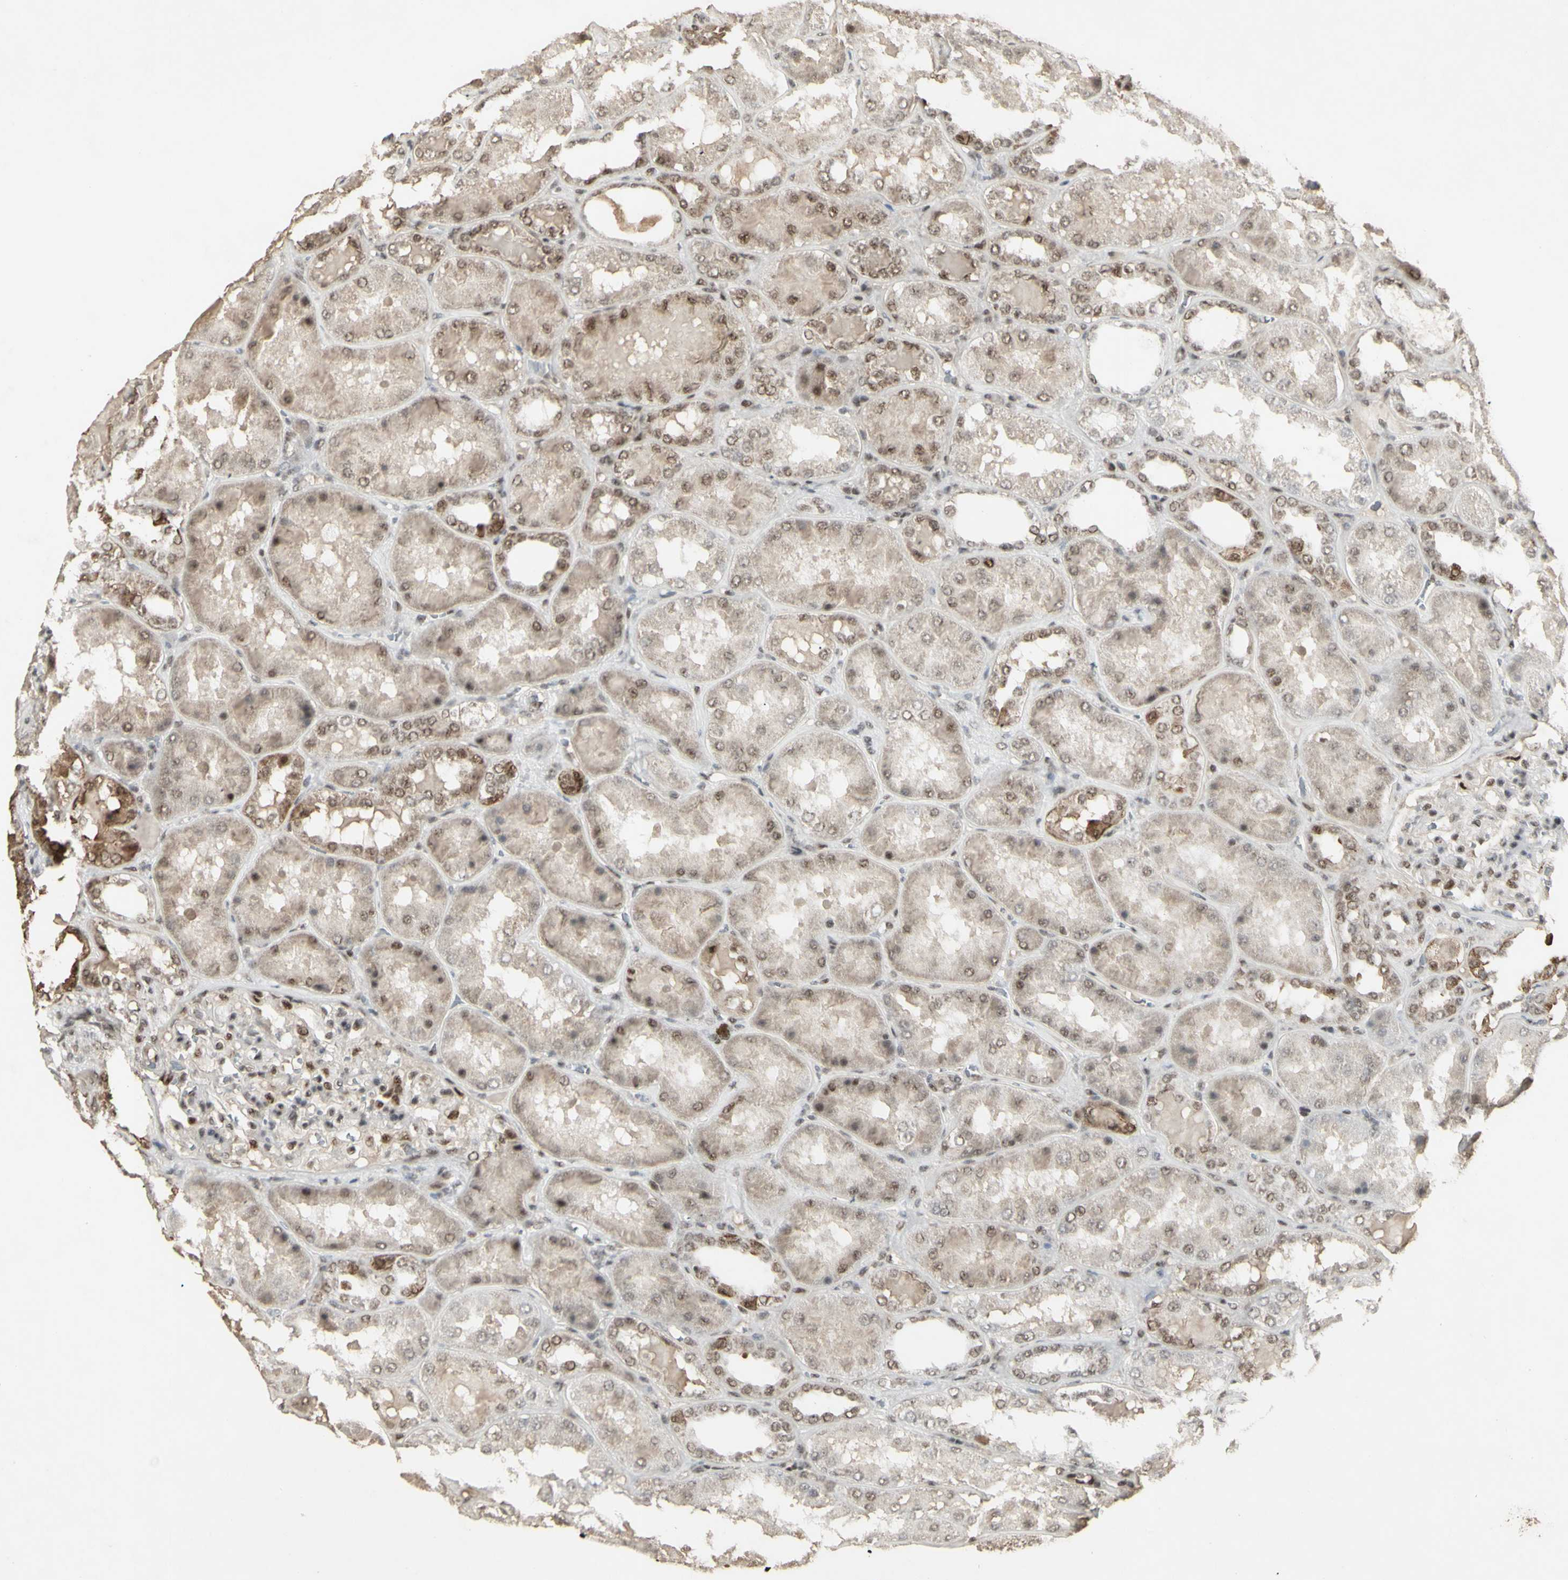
{"staining": {"intensity": "moderate", "quantity": "25%-75%", "location": "nuclear"}, "tissue": "kidney", "cell_type": "Cells in glomeruli", "image_type": "normal", "snomed": [{"axis": "morphology", "description": "Normal tissue, NOS"}, {"axis": "topography", "description": "Kidney"}], "caption": "Moderate nuclear positivity for a protein is identified in approximately 25%-75% of cells in glomeruli of normal kidney using IHC.", "gene": "CCNT1", "patient": {"sex": "female", "age": 56}}